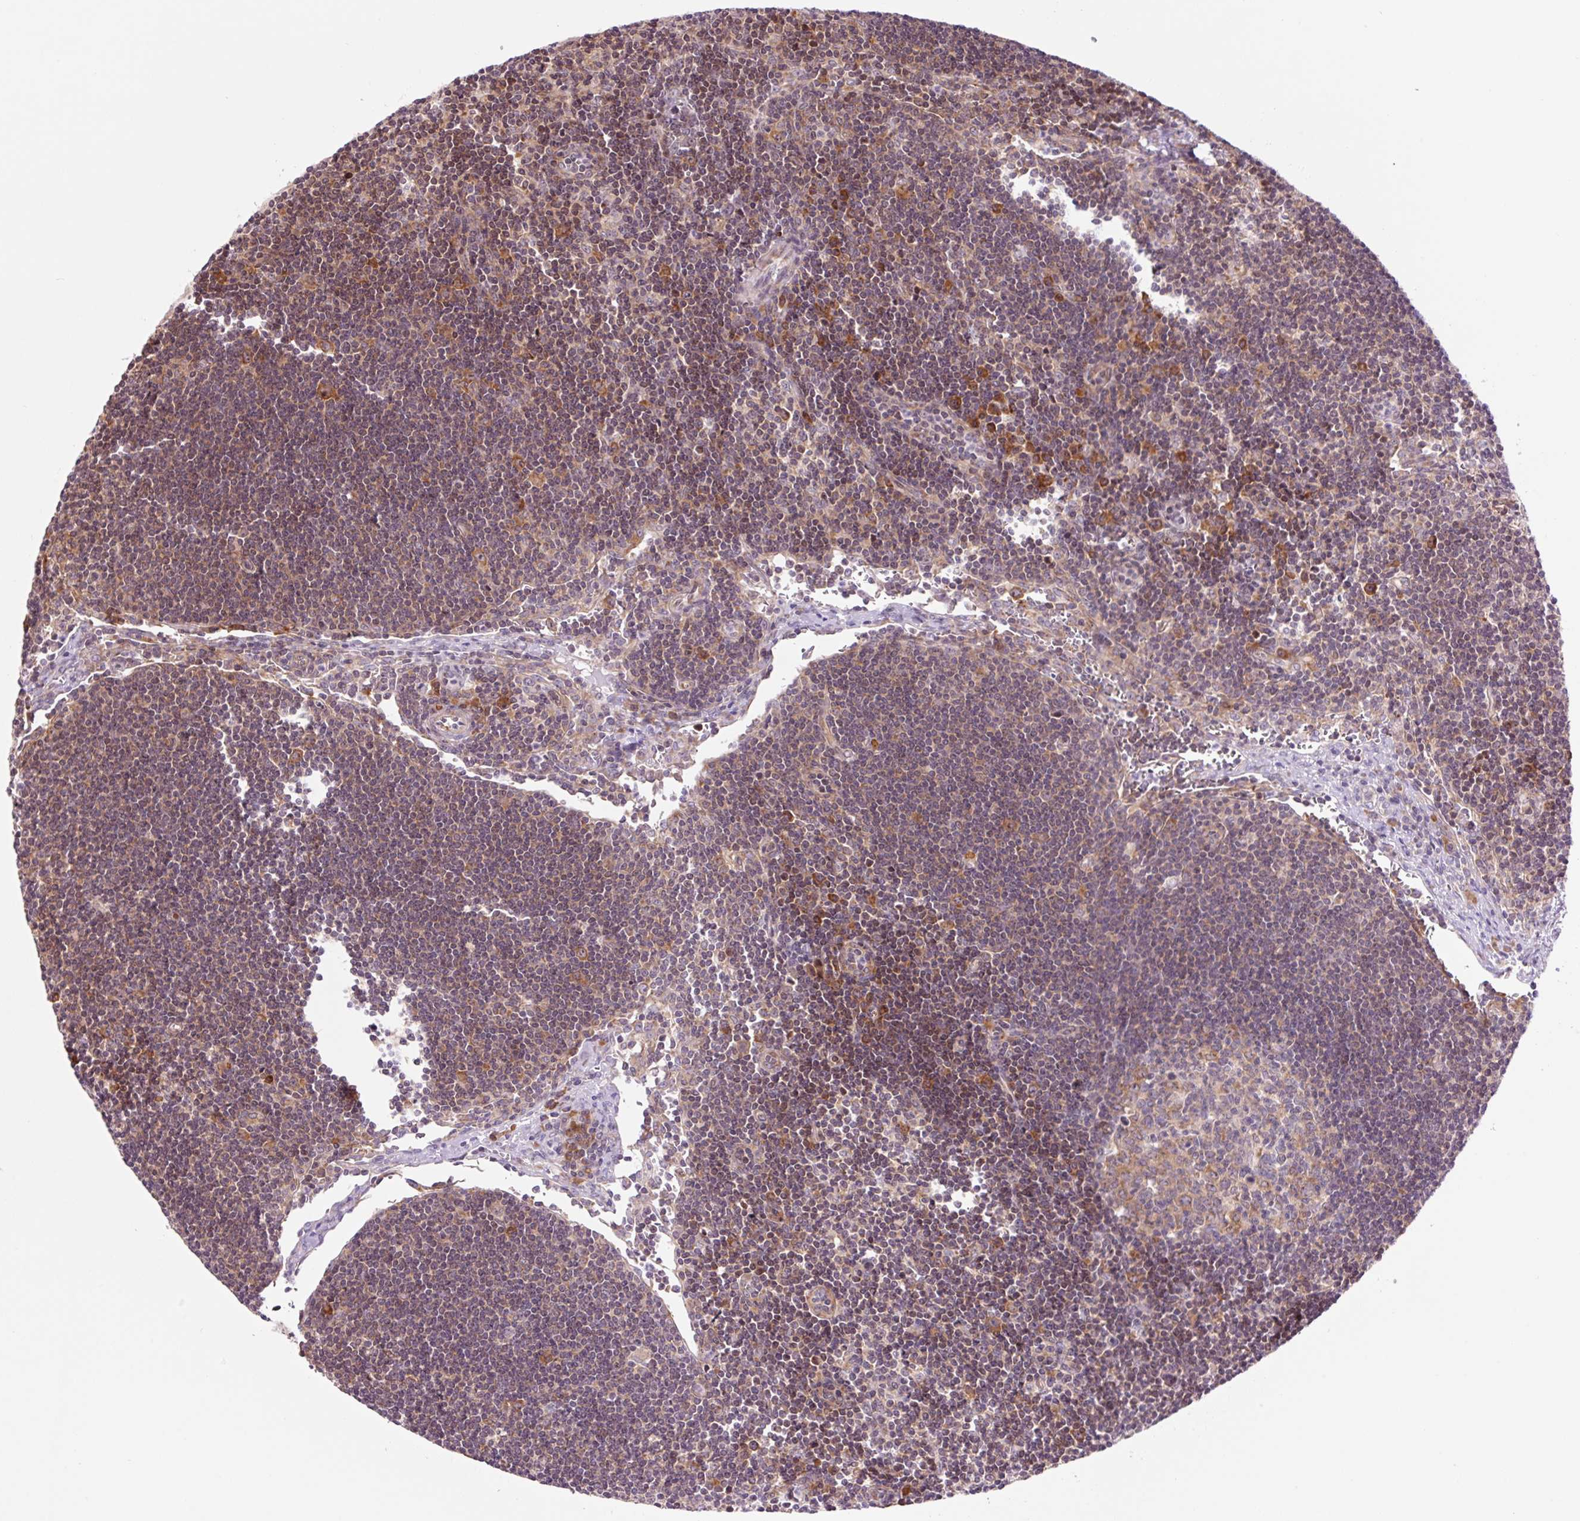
{"staining": {"intensity": "weak", "quantity": "25%-75%", "location": "cytoplasmic/membranous"}, "tissue": "lymph node", "cell_type": "Germinal center cells", "image_type": "normal", "snomed": [{"axis": "morphology", "description": "Normal tissue, NOS"}, {"axis": "topography", "description": "Lymph node"}], "caption": "DAB (3,3'-diaminobenzidine) immunohistochemical staining of unremarkable human lymph node exhibits weak cytoplasmic/membranous protein positivity in approximately 25%-75% of germinal center cells. (DAB IHC, brown staining for protein, blue staining for nuclei).", "gene": "RPL41", "patient": {"sex": "female", "age": 29}}